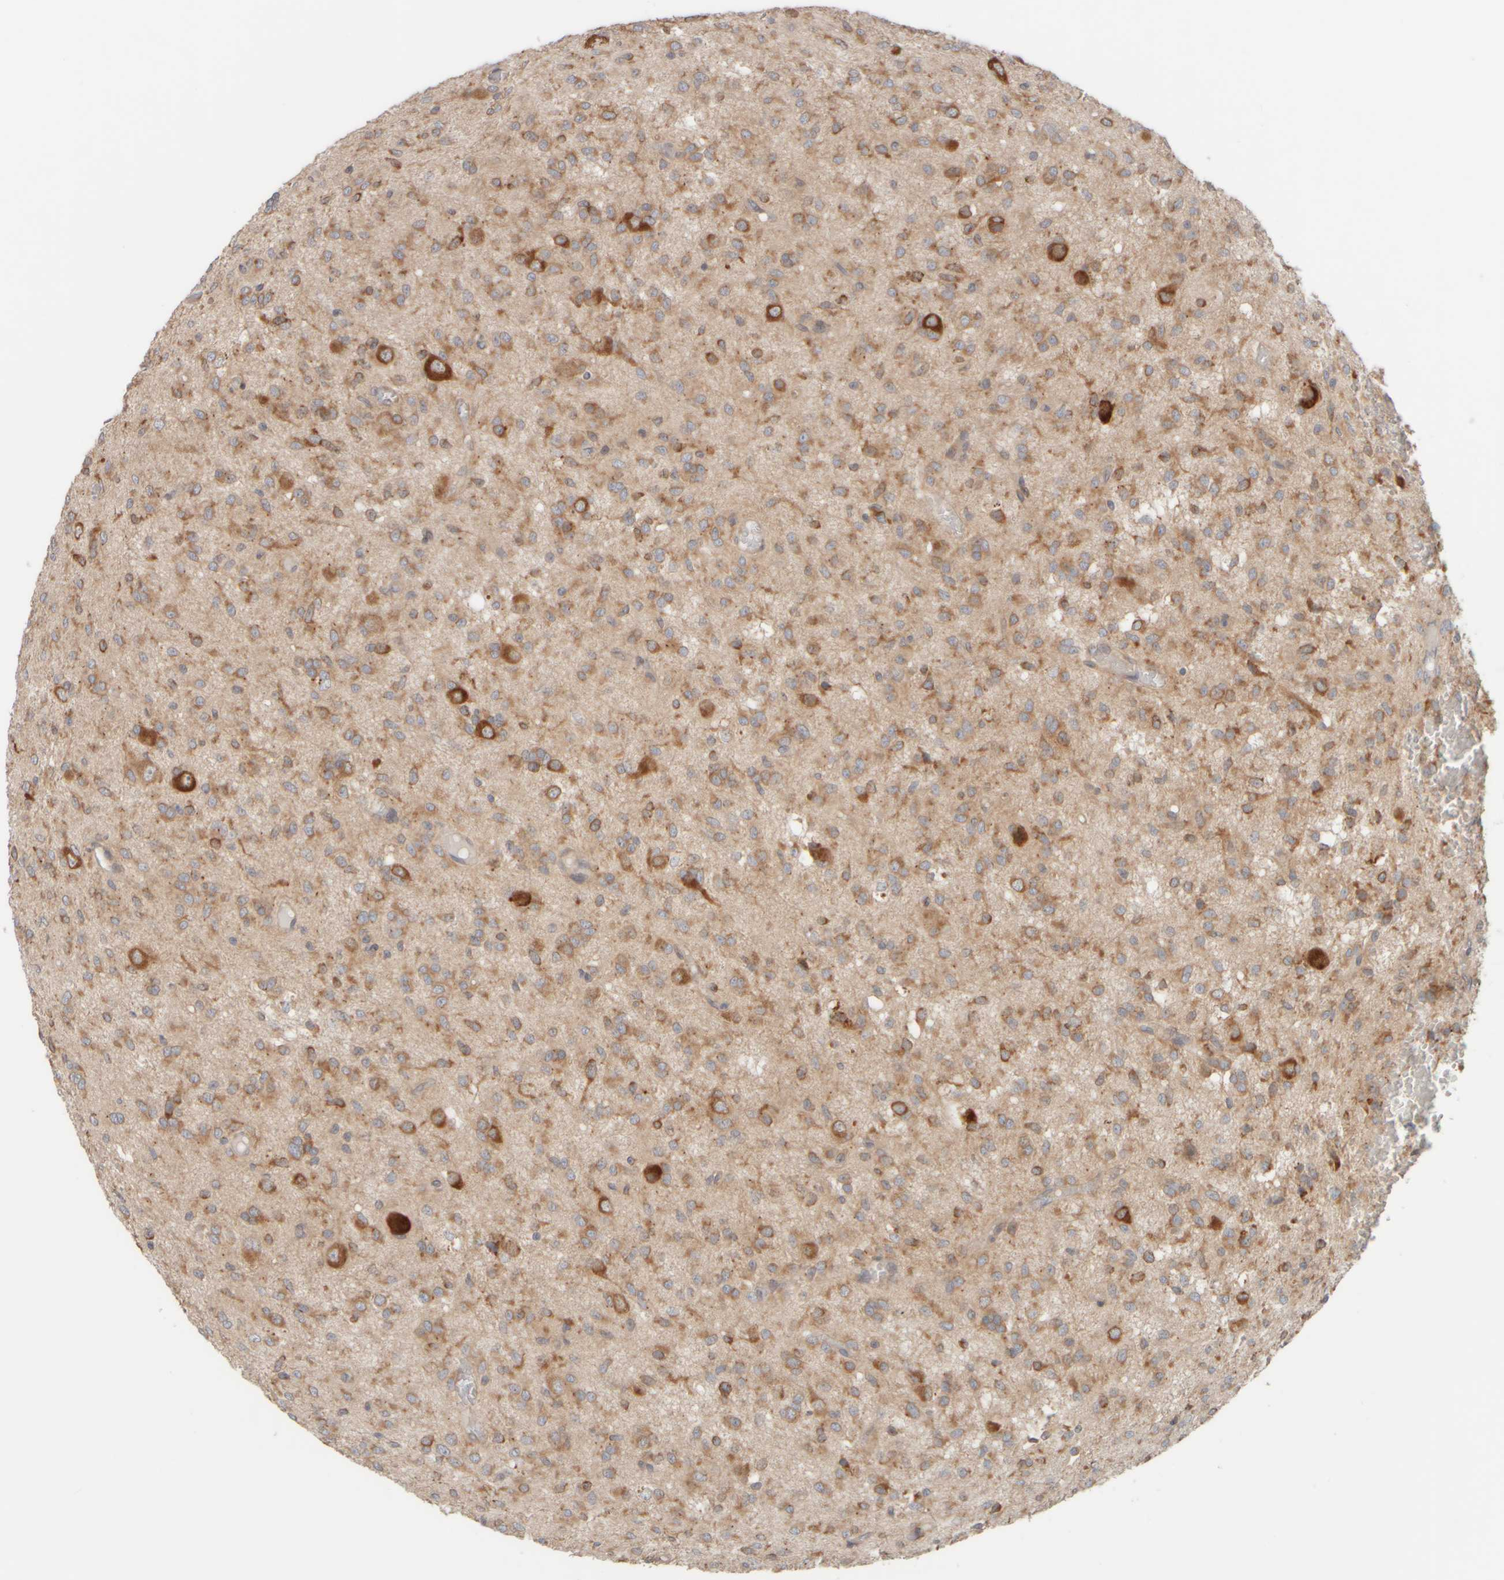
{"staining": {"intensity": "strong", "quantity": "25%-75%", "location": "cytoplasmic/membranous"}, "tissue": "glioma", "cell_type": "Tumor cells", "image_type": "cancer", "snomed": [{"axis": "morphology", "description": "Glioma, malignant, High grade"}, {"axis": "topography", "description": "Brain"}], "caption": "A histopathology image of human high-grade glioma (malignant) stained for a protein reveals strong cytoplasmic/membranous brown staining in tumor cells.", "gene": "EIF2B3", "patient": {"sex": "female", "age": 59}}